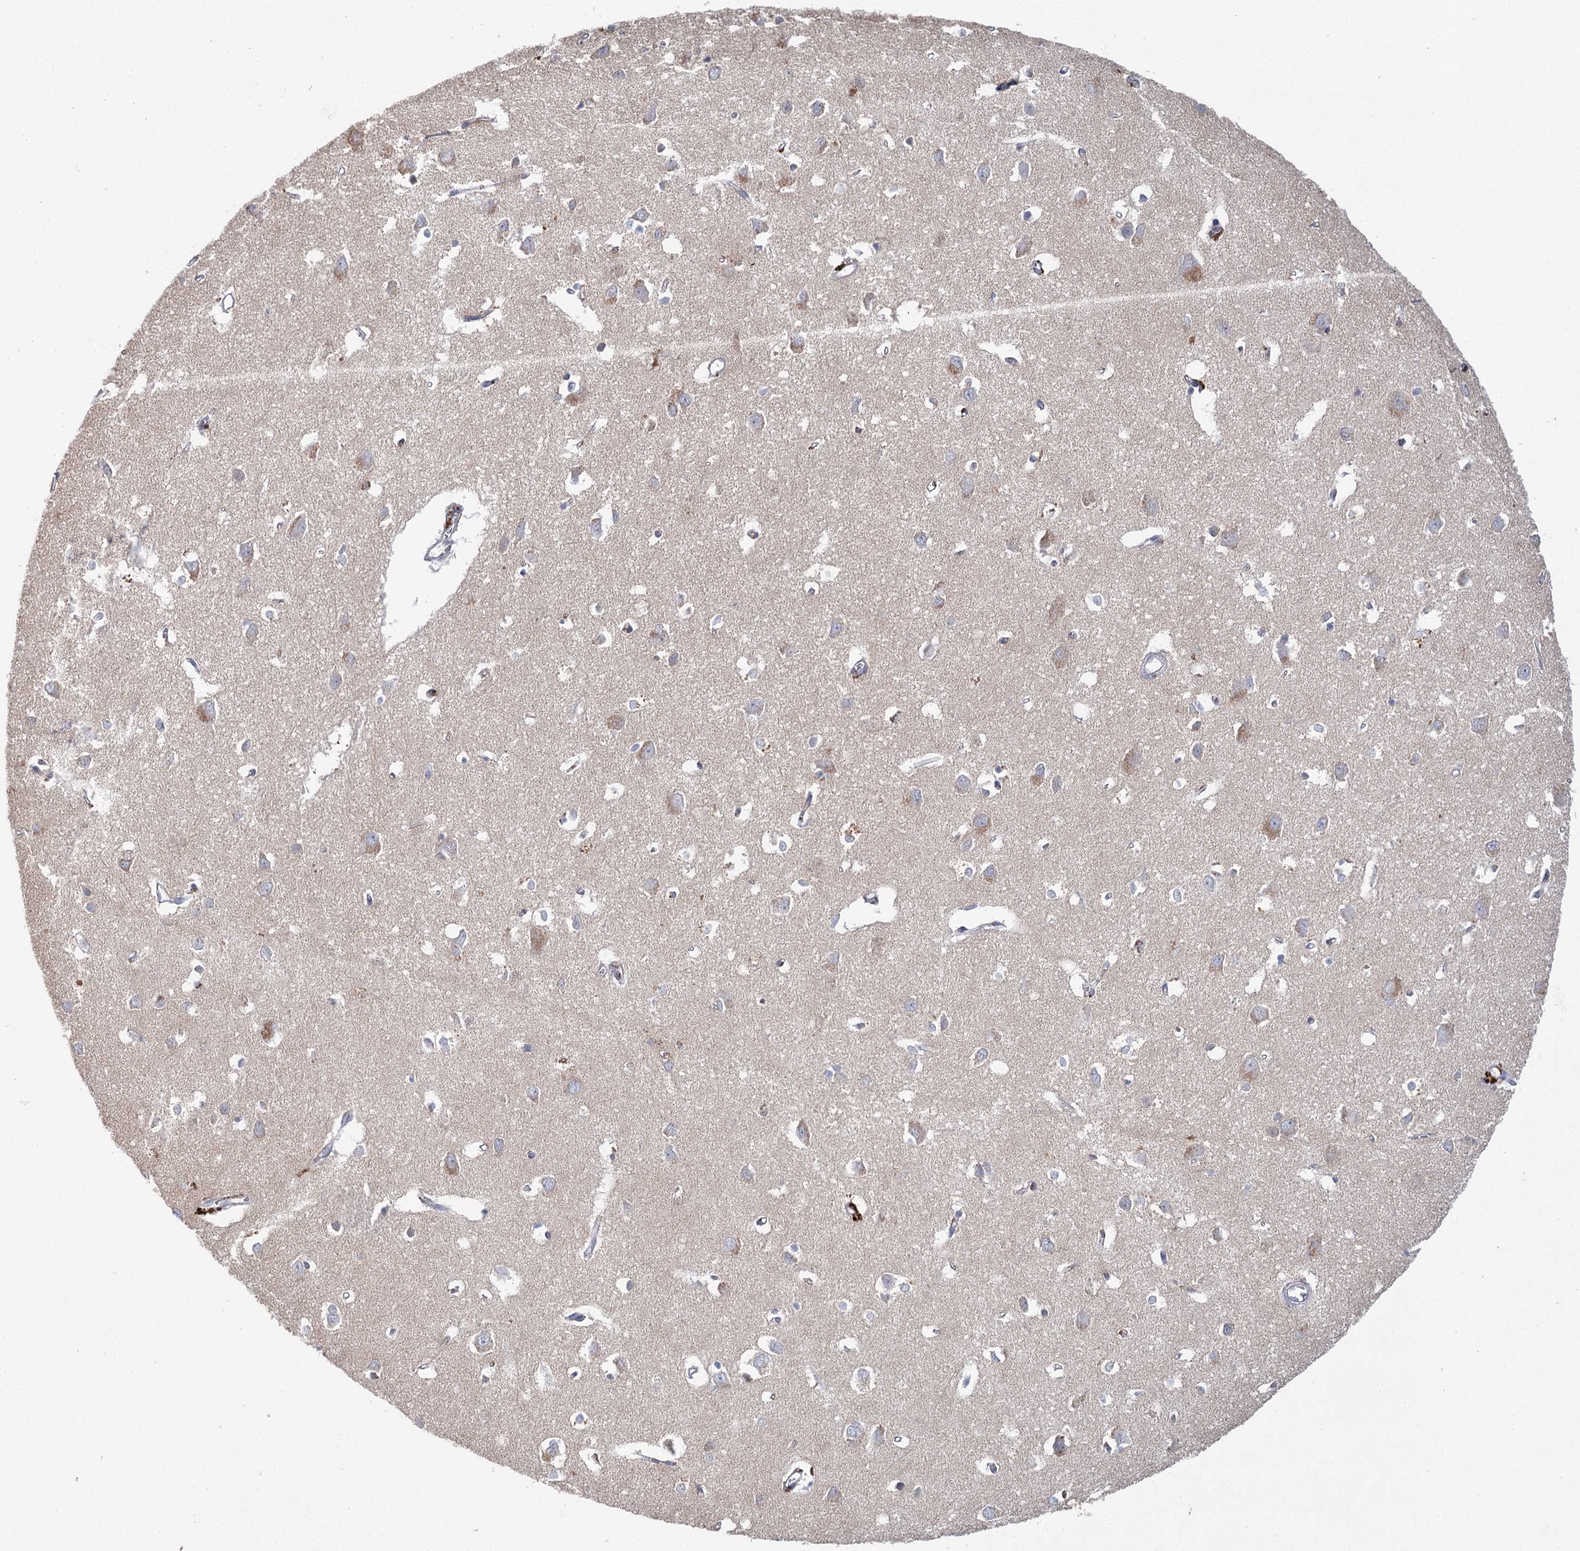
{"staining": {"intensity": "negative", "quantity": "none", "location": "none"}, "tissue": "cerebral cortex", "cell_type": "Endothelial cells", "image_type": "normal", "snomed": [{"axis": "morphology", "description": "Normal tissue, NOS"}, {"axis": "topography", "description": "Cerebral cortex"}], "caption": "Immunohistochemical staining of unremarkable human cerebral cortex shows no significant positivity in endothelial cells.", "gene": "ARHGAP44", "patient": {"sex": "female", "age": 64}}